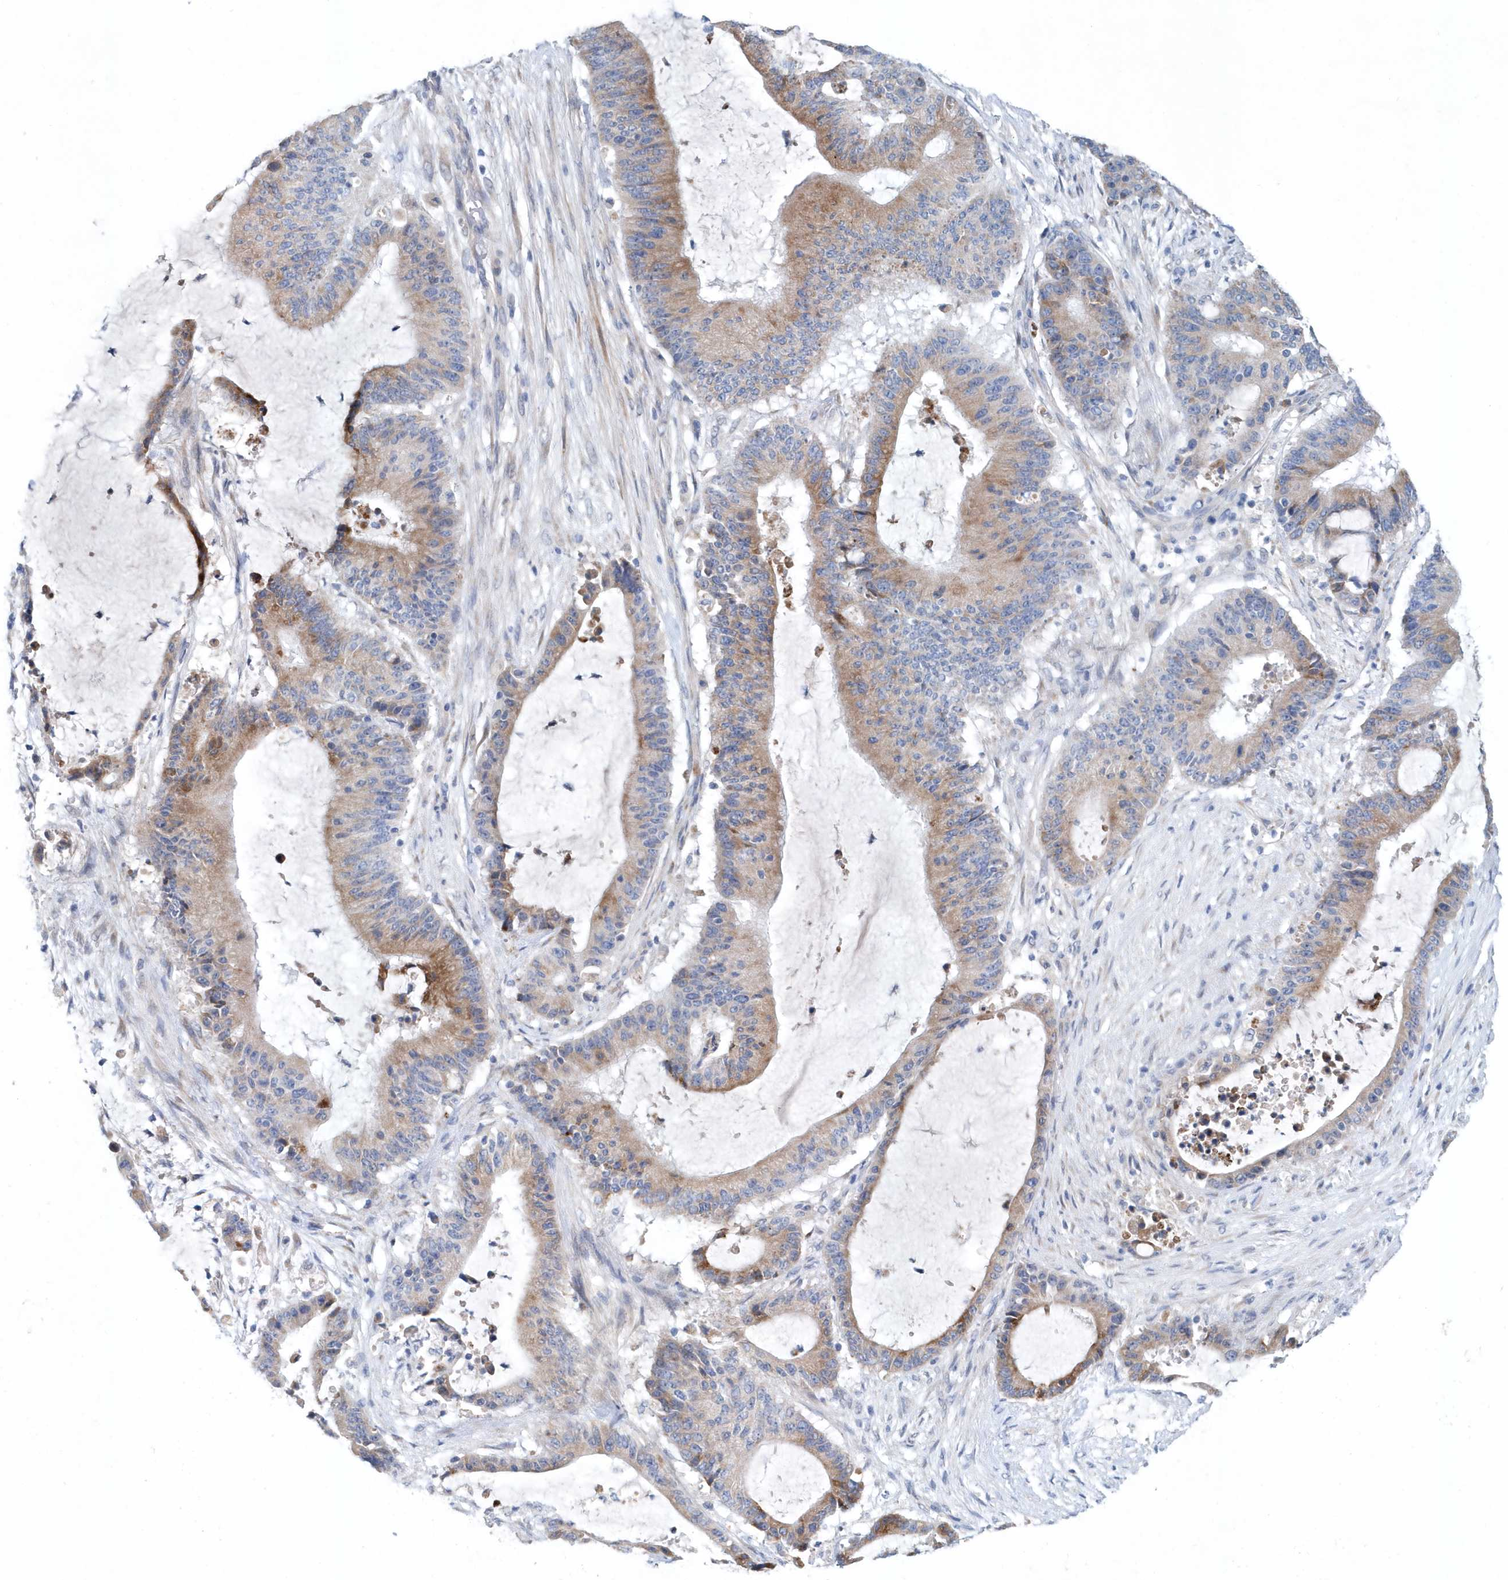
{"staining": {"intensity": "moderate", "quantity": "25%-75%", "location": "cytoplasmic/membranous"}, "tissue": "liver cancer", "cell_type": "Tumor cells", "image_type": "cancer", "snomed": [{"axis": "morphology", "description": "Normal tissue, NOS"}, {"axis": "morphology", "description": "Cholangiocarcinoma"}, {"axis": "topography", "description": "Liver"}, {"axis": "topography", "description": "Peripheral nerve tissue"}], "caption": "The photomicrograph displays immunohistochemical staining of liver cancer. There is moderate cytoplasmic/membranous expression is identified in about 25%-75% of tumor cells.", "gene": "PFN2", "patient": {"sex": "female", "age": 73}}